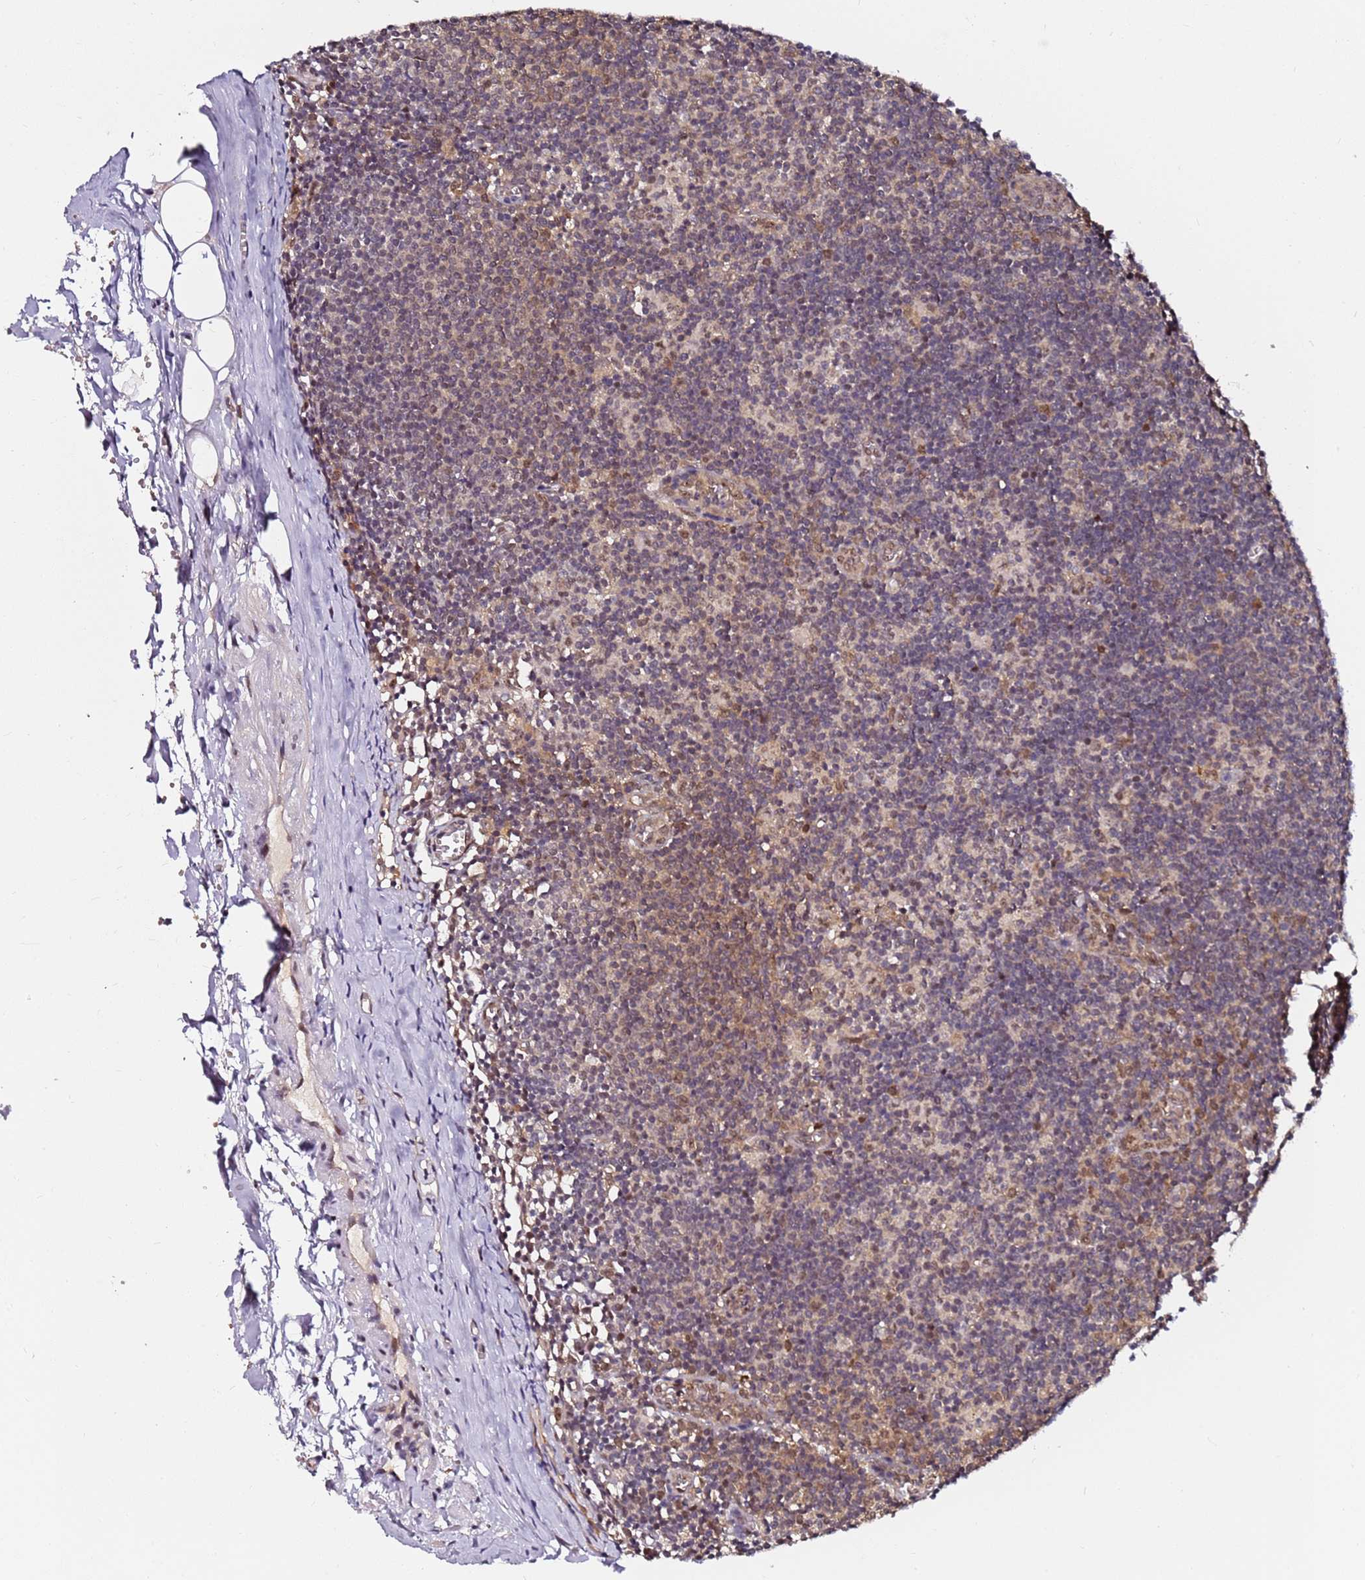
{"staining": {"intensity": "strong", "quantity": "<25%", "location": "nuclear"}, "tissue": "lymph node", "cell_type": "Germinal center cells", "image_type": "normal", "snomed": [{"axis": "morphology", "description": "Normal tissue, NOS"}, {"axis": "topography", "description": "Lymph node"}], "caption": "Protein staining shows strong nuclear expression in about <25% of germinal center cells in benign lymph node. (DAB (3,3'-diaminobenzidine) IHC with brightfield microscopy, high magnification).", "gene": "RGS18", "patient": {"sex": "female", "age": 42}}